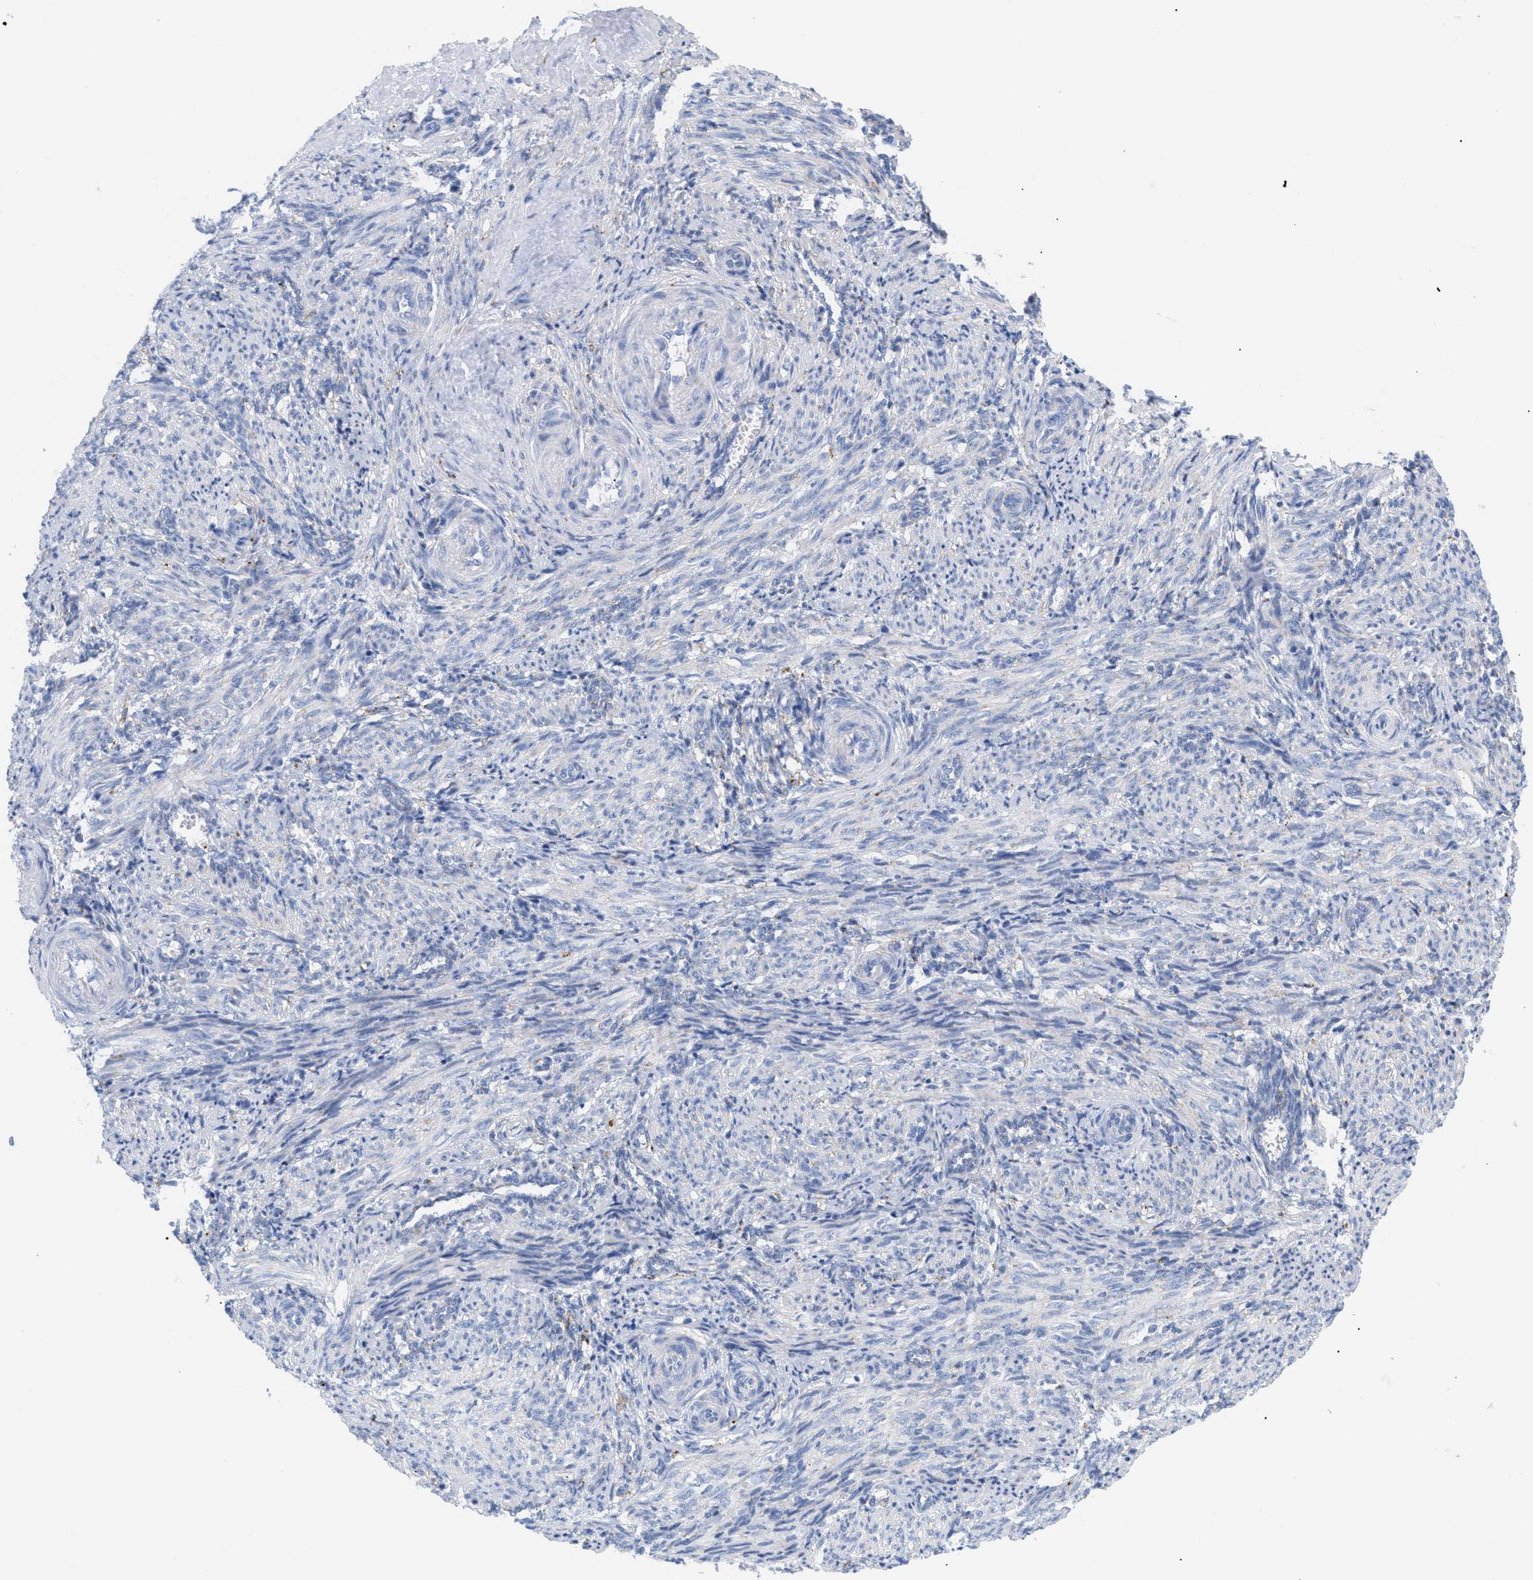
{"staining": {"intensity": "negative", "quantity": "none", "location": "none"}, "tissue": "smooth muscle", "cell_type": "Smooth muscle cells", "image_type": "normal", "snomed": [{"axis": "morphology", "description": "Normal tissue, NOS"}, {"axis": "topography", "description": "Endometrium"}], "caption": "DAB (3,3'-diaminobenzidine) immunohistochemical staining of normal smooth muscle shows no significant expression in smooth muscle cells.", "gene": "DRAM2", "patient": {"sex": "female", "age": 33}}